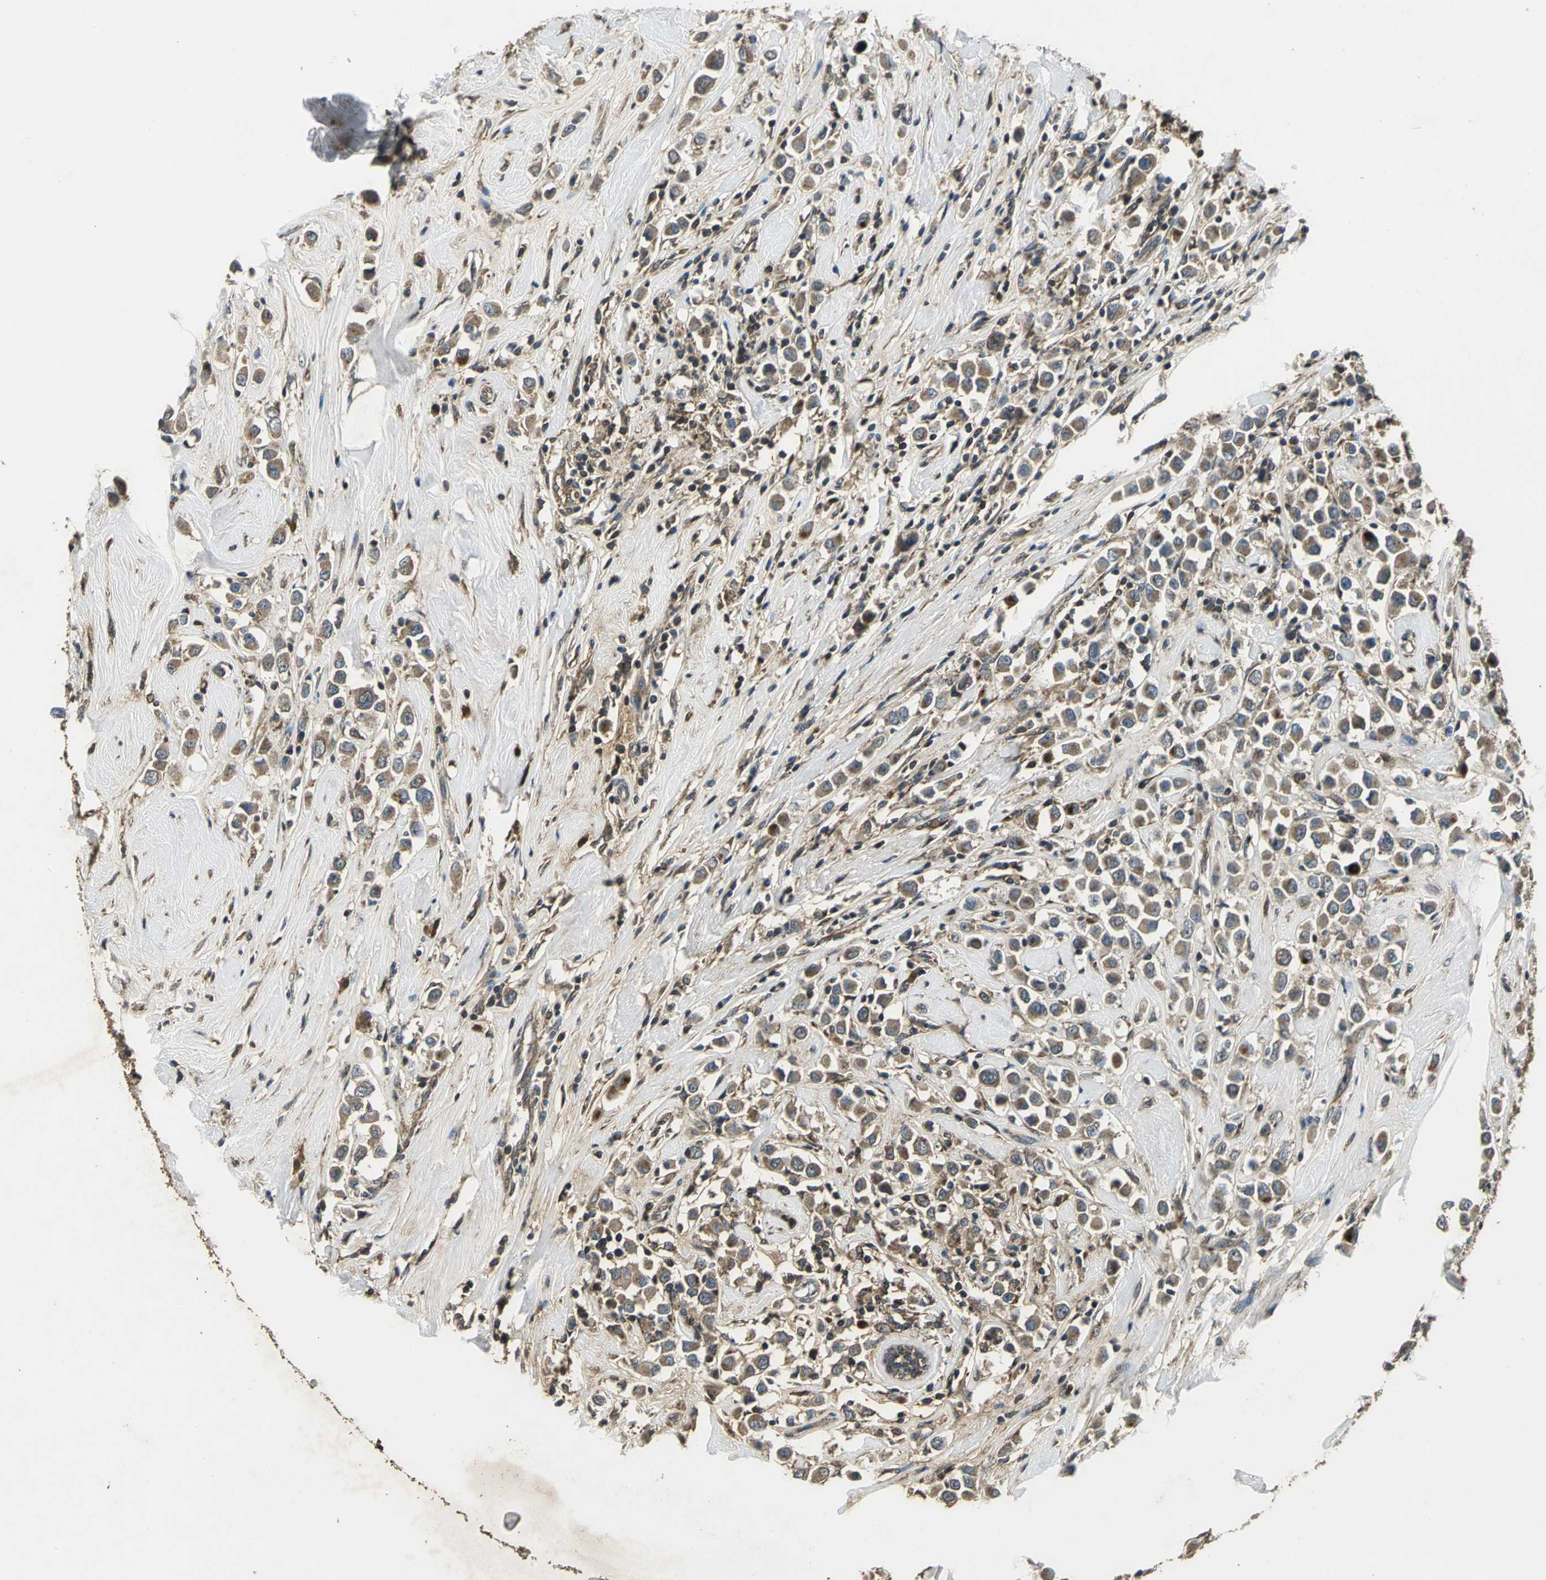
{"staining": {"intensity": "moderate", "quantity": ">75%", "location": "cytoplasmic/membranous"}, "tissue": "breast cancer", "cell_type": "Tumor cells", "image_type": "cancer", "snomed": [{"axis": "morphology", "description": "Duct carcinoma"}, {"axis": "topography", "description": "Breast"}], "caption": "Brown immunohistochemical staining in human breast cancer (intraductal carcinoma) demonstrates moderate cytoplasmic/membranous staining in approximately >75% of tumor cells.", "gene": "IRF3", "patient": {"sex": "female", "age": 61}}